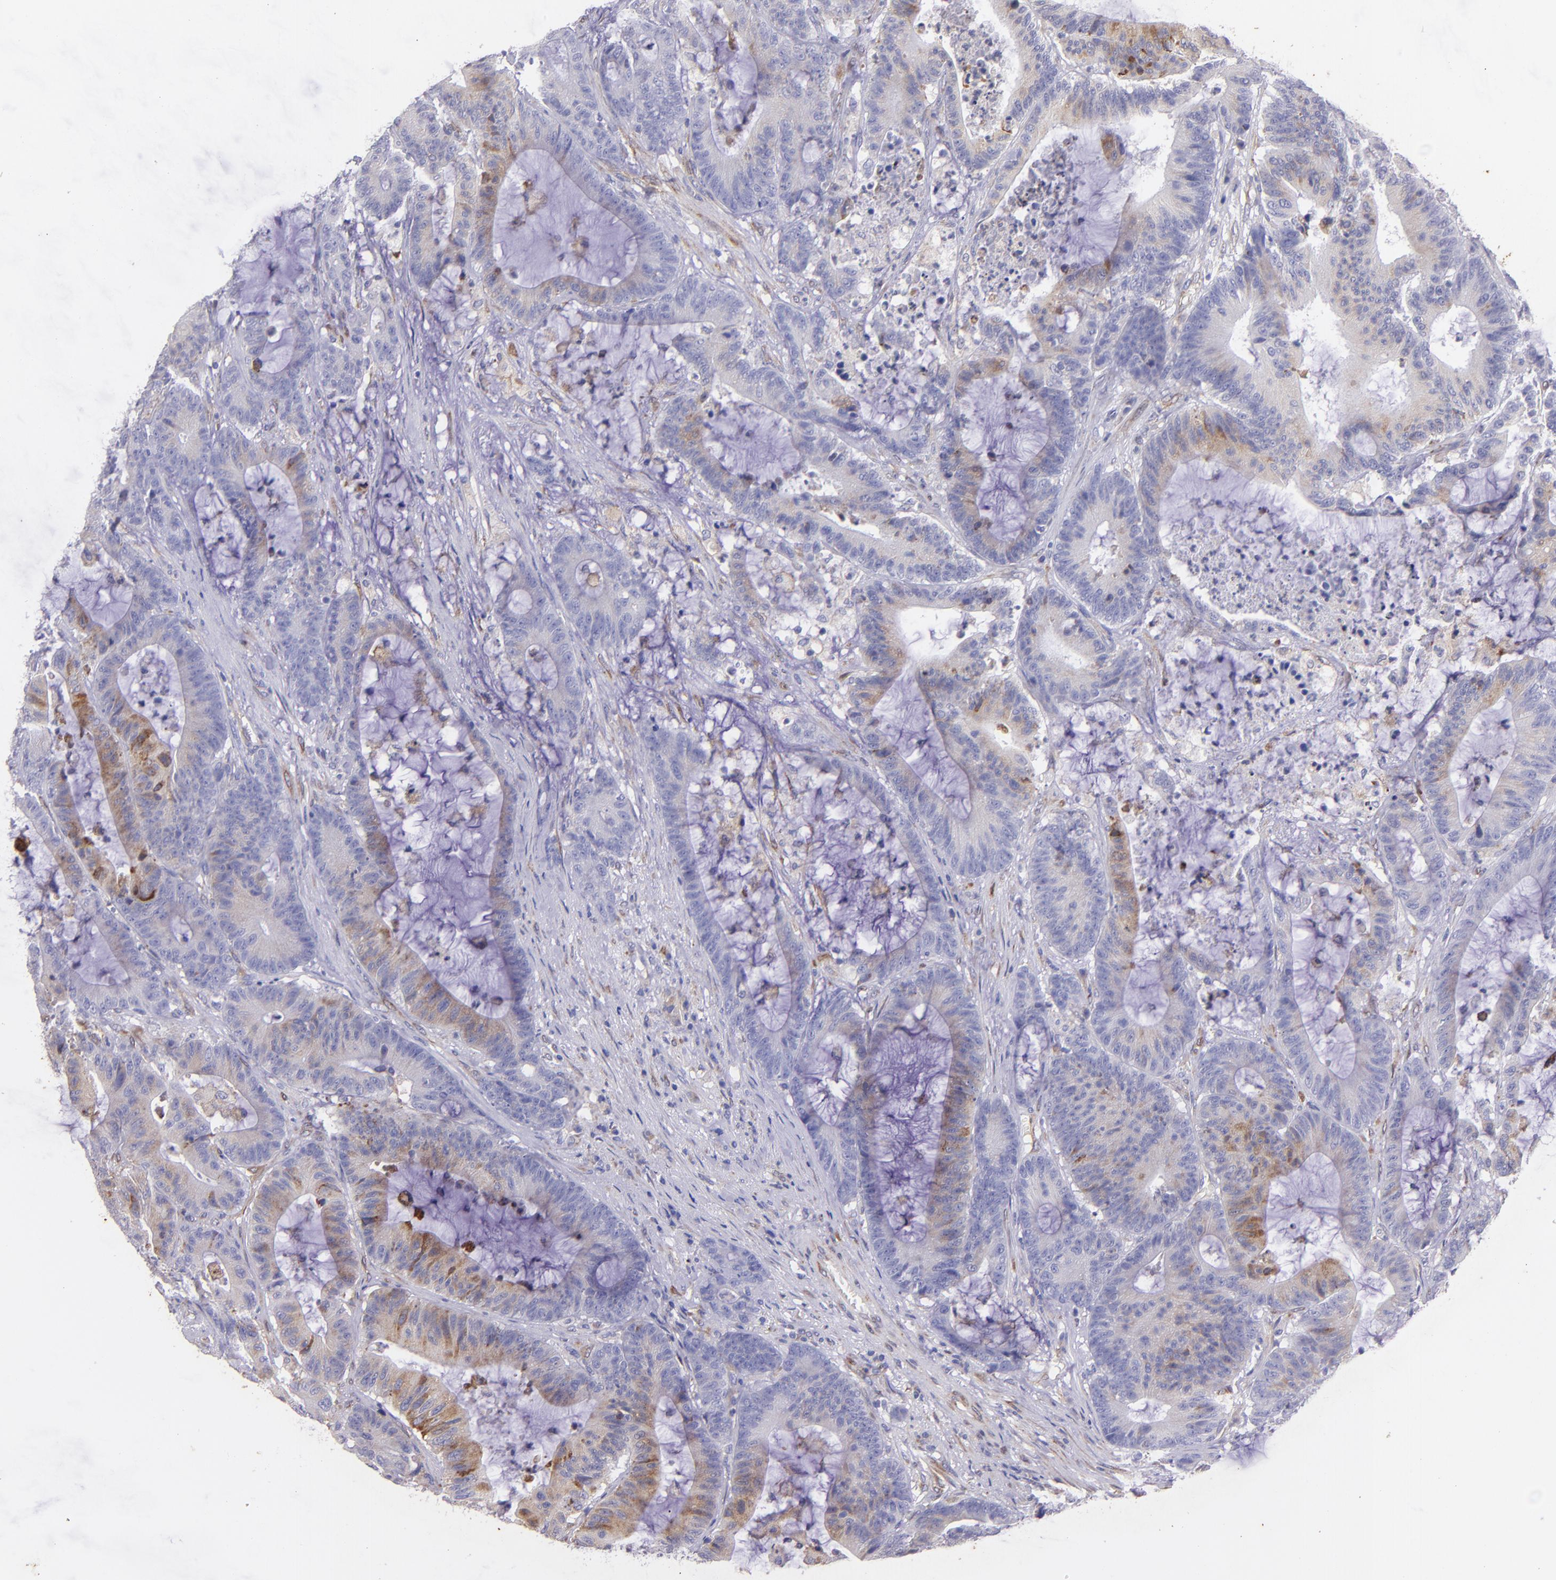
{"staining": {"intensity": "moderate", "quantity": "<25%", "location": "cytoplasmic/membranous"}, "tissue": "colorectal cancer", "cell_type": "Tumor cells", "image_type": "cancer", "snomed": [{"axis": "morphology", "description": "Adenocarcinoma, NOS"}, {"axis": "topography", "description": "Colon"}], "caption": "The histopathology image displays a brown stain indicating the presence of a protein in the cytoplasmic/membranous of tumor cells in colorectal cancer.", "gene": "RET", "patient": {"sex": "female", "age": 84}}